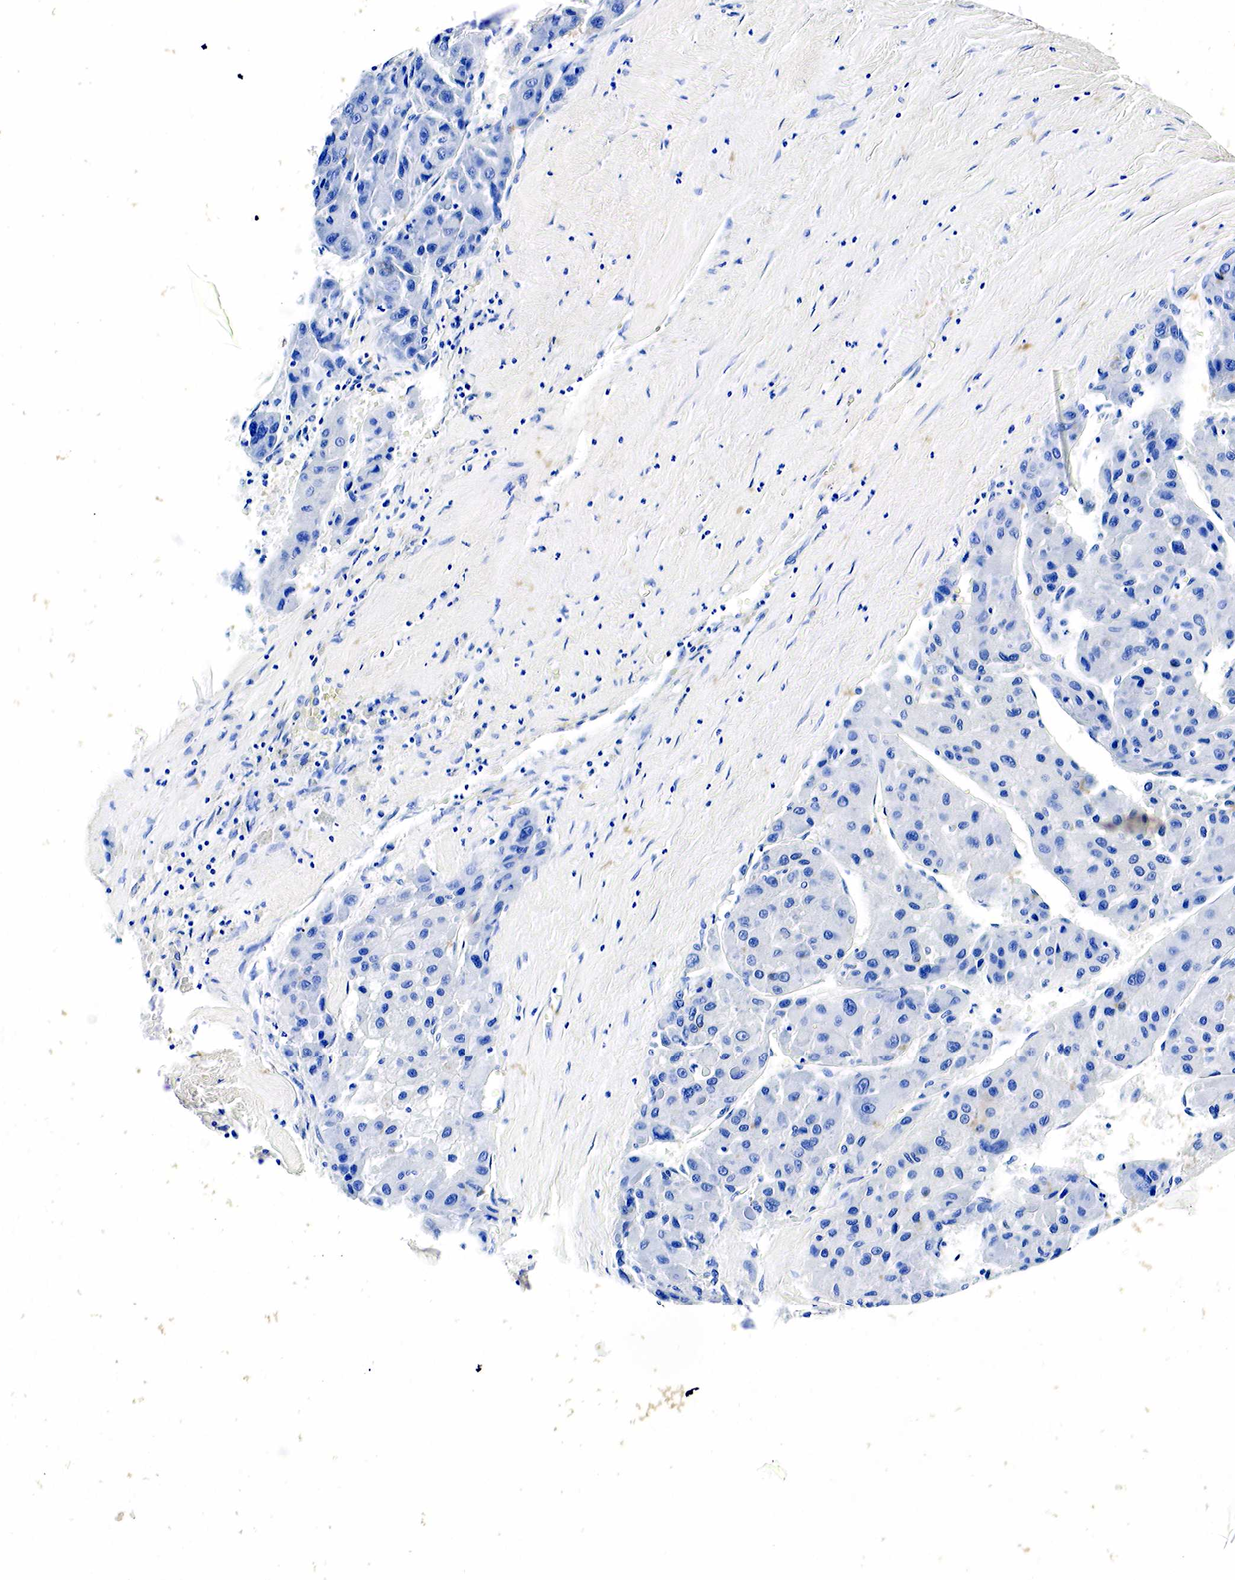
{"staining": {"intensity": "negative", "quantity": "none", "location": "none"}, "tissue": "liver cancer", "cell_type": "Tumor cells", "image_type": "cancer", "snomed": [{"axis": "morphology", "description": "Carcinoma, Hepatocellular, NOS"}, {"axis": "topography", "description": "Liver"}], "caption": "An immunohistochemistry (IHC) micrograph of hepatocellular carcinoma (liver) is shown. There is no staining in tumor cells of hepatocellular carcinoma (liver). The staining is performed using DAB brown chromogen with nuclei counter-stained in using hematoxylin.", "gene": "GCG", "patient": {"sex": "male", "age": 64}}